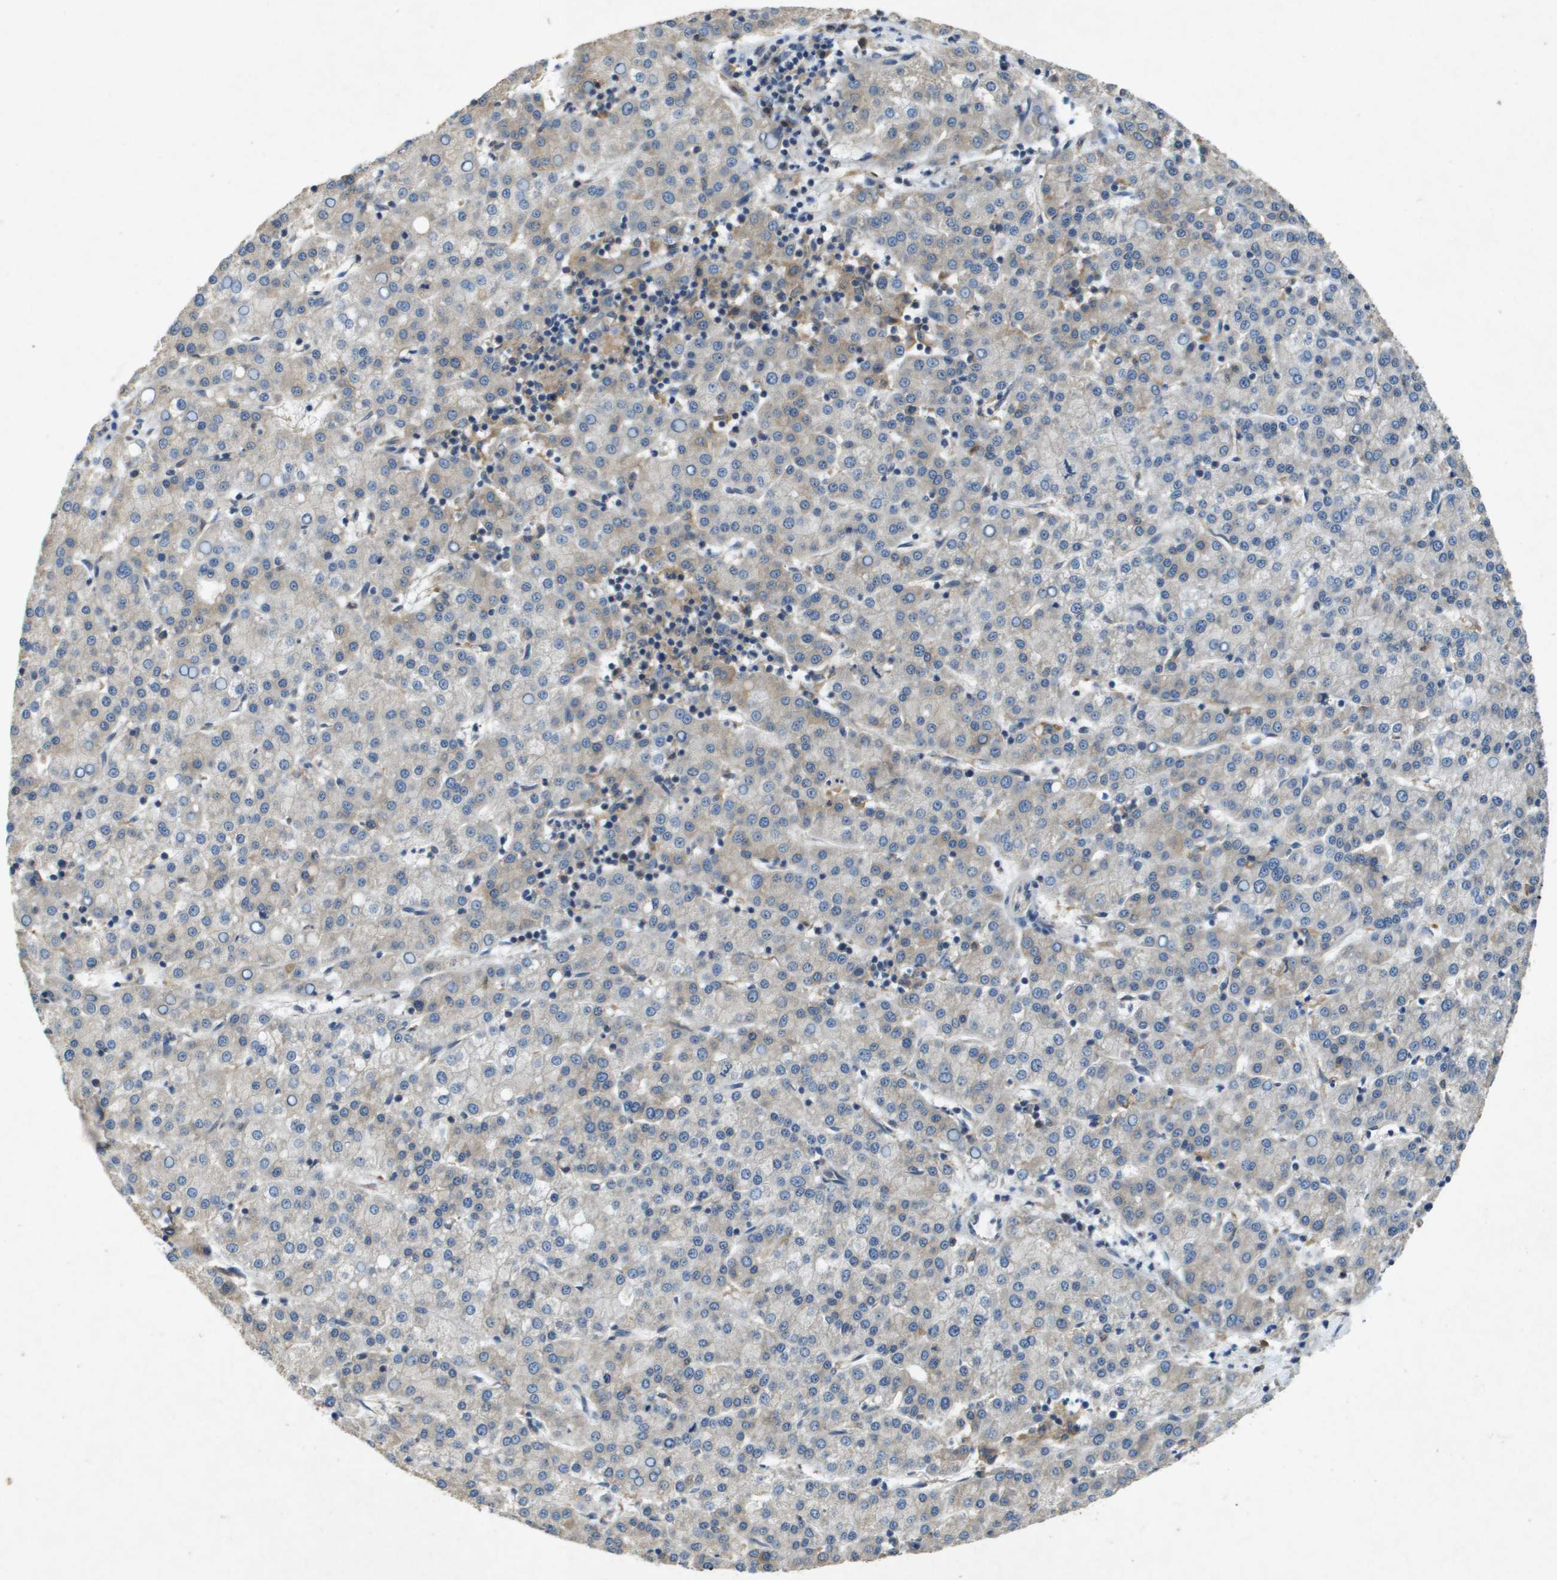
{"staining": {"intensity": "weak", "quantity": "<25%", "location": "cytoplasmic/membranous"}, "tissue": "liver cancer", "cell_type": "Tumor cells", "image_type": "cancer", "snomed": [{"axis": "morphology", "description": "Carcinoma, Hepatocellular, NOS"}, {"axis": "topography", "description": "Liver"}], "caption": "DAB immunohistochemical staining of liver cancer (hepatocellular carcinoma) shows no significant positivity in tumor cells. (Stains: DAB immunohistochemistry (IHC) with hematoxylin counter stain, Microscopy: brightfield microscopy at high magnification).", "gene": "PTPRT", "patient": {"sex": "female", "age": 58}}